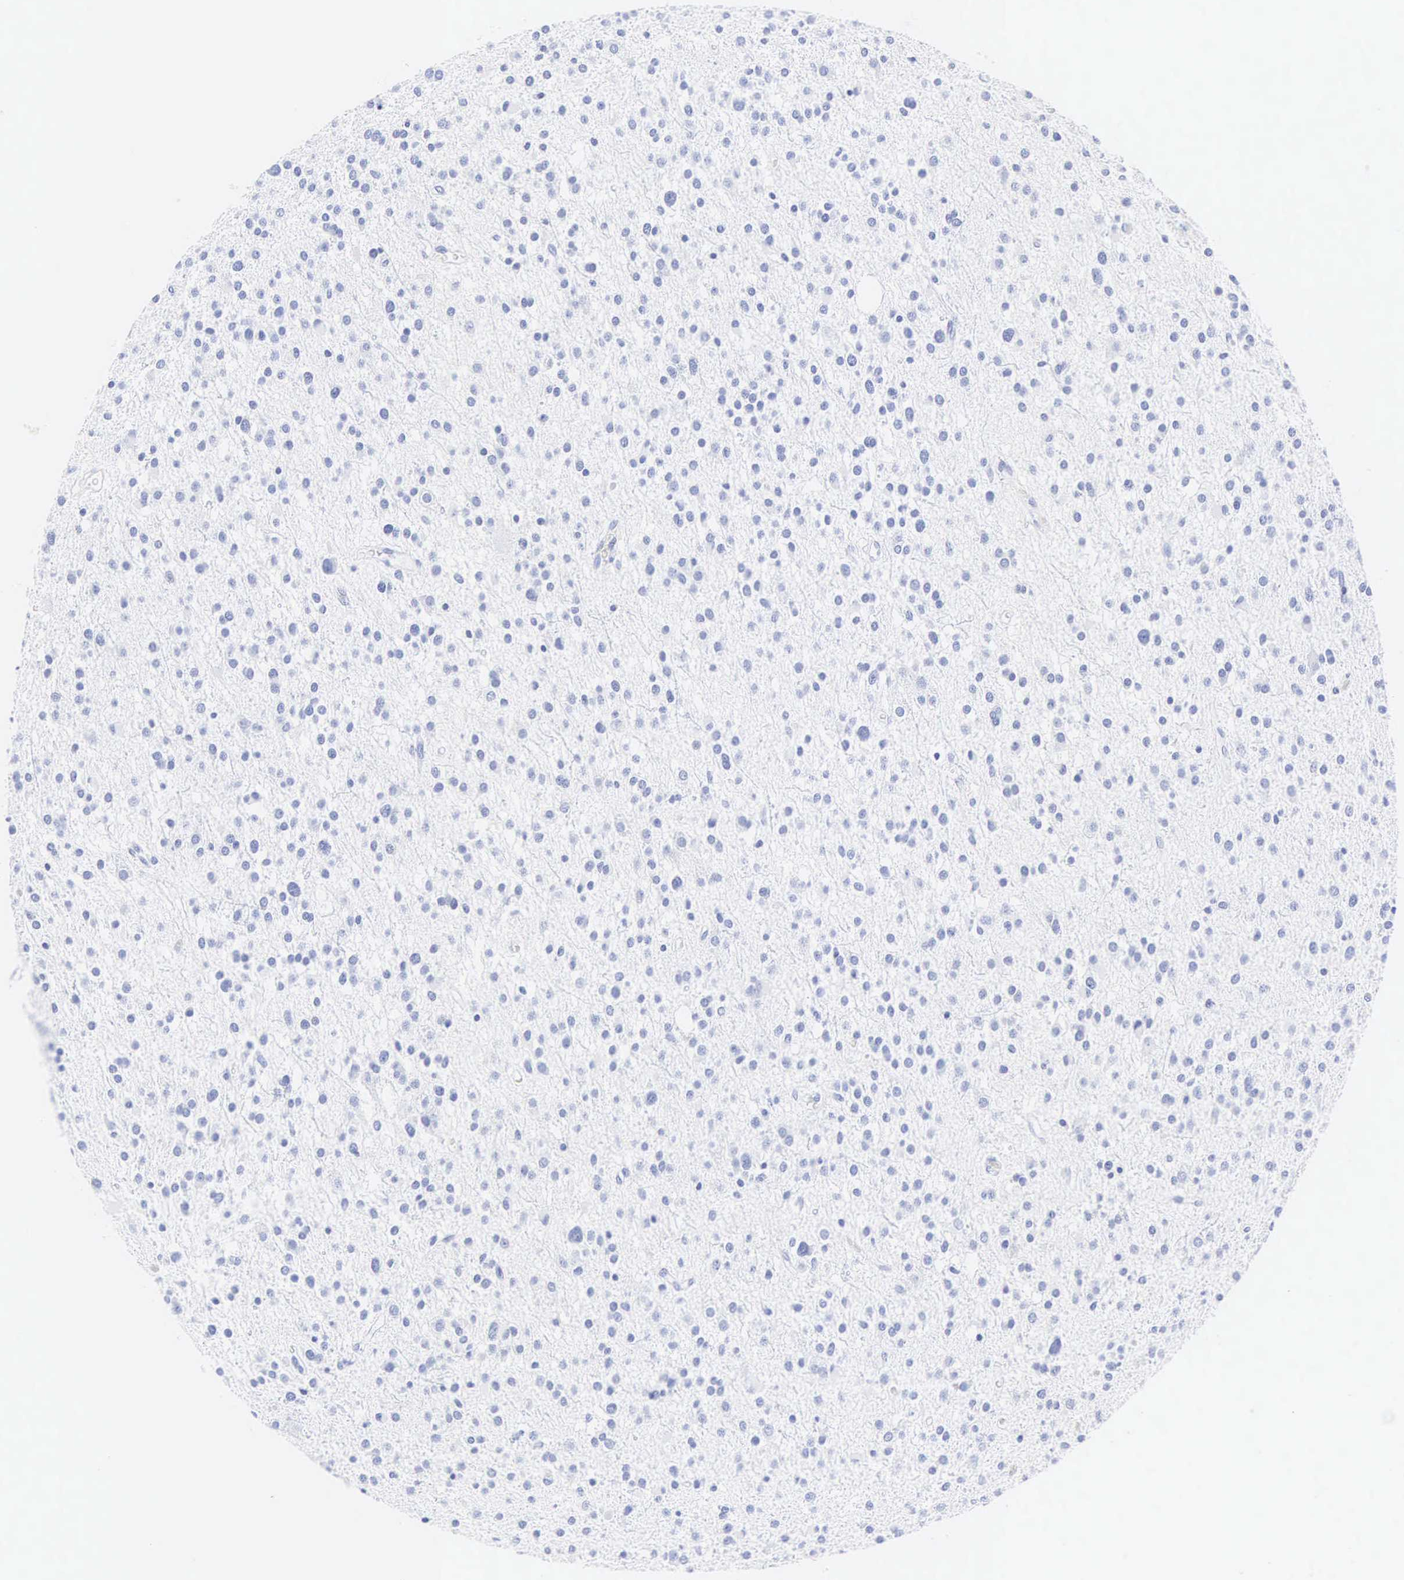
{"staining": {"intensity": "negative", "quantity": "none", "location": "none"}, "tissue": "glioma", "cell_type": "Tumor cells", "image_type": "cancer", "snomed": [{"axis": "morphology", "description": "Glioma, malignant, Low grade"}, {"axis": "topography", "description": "Brain"}], "caption": "Immunohistochemistry (IHC) of glioma reveals no expression in tumor cells.", "gene": "INS", "patient": {"sex": "female", "age": 36}}